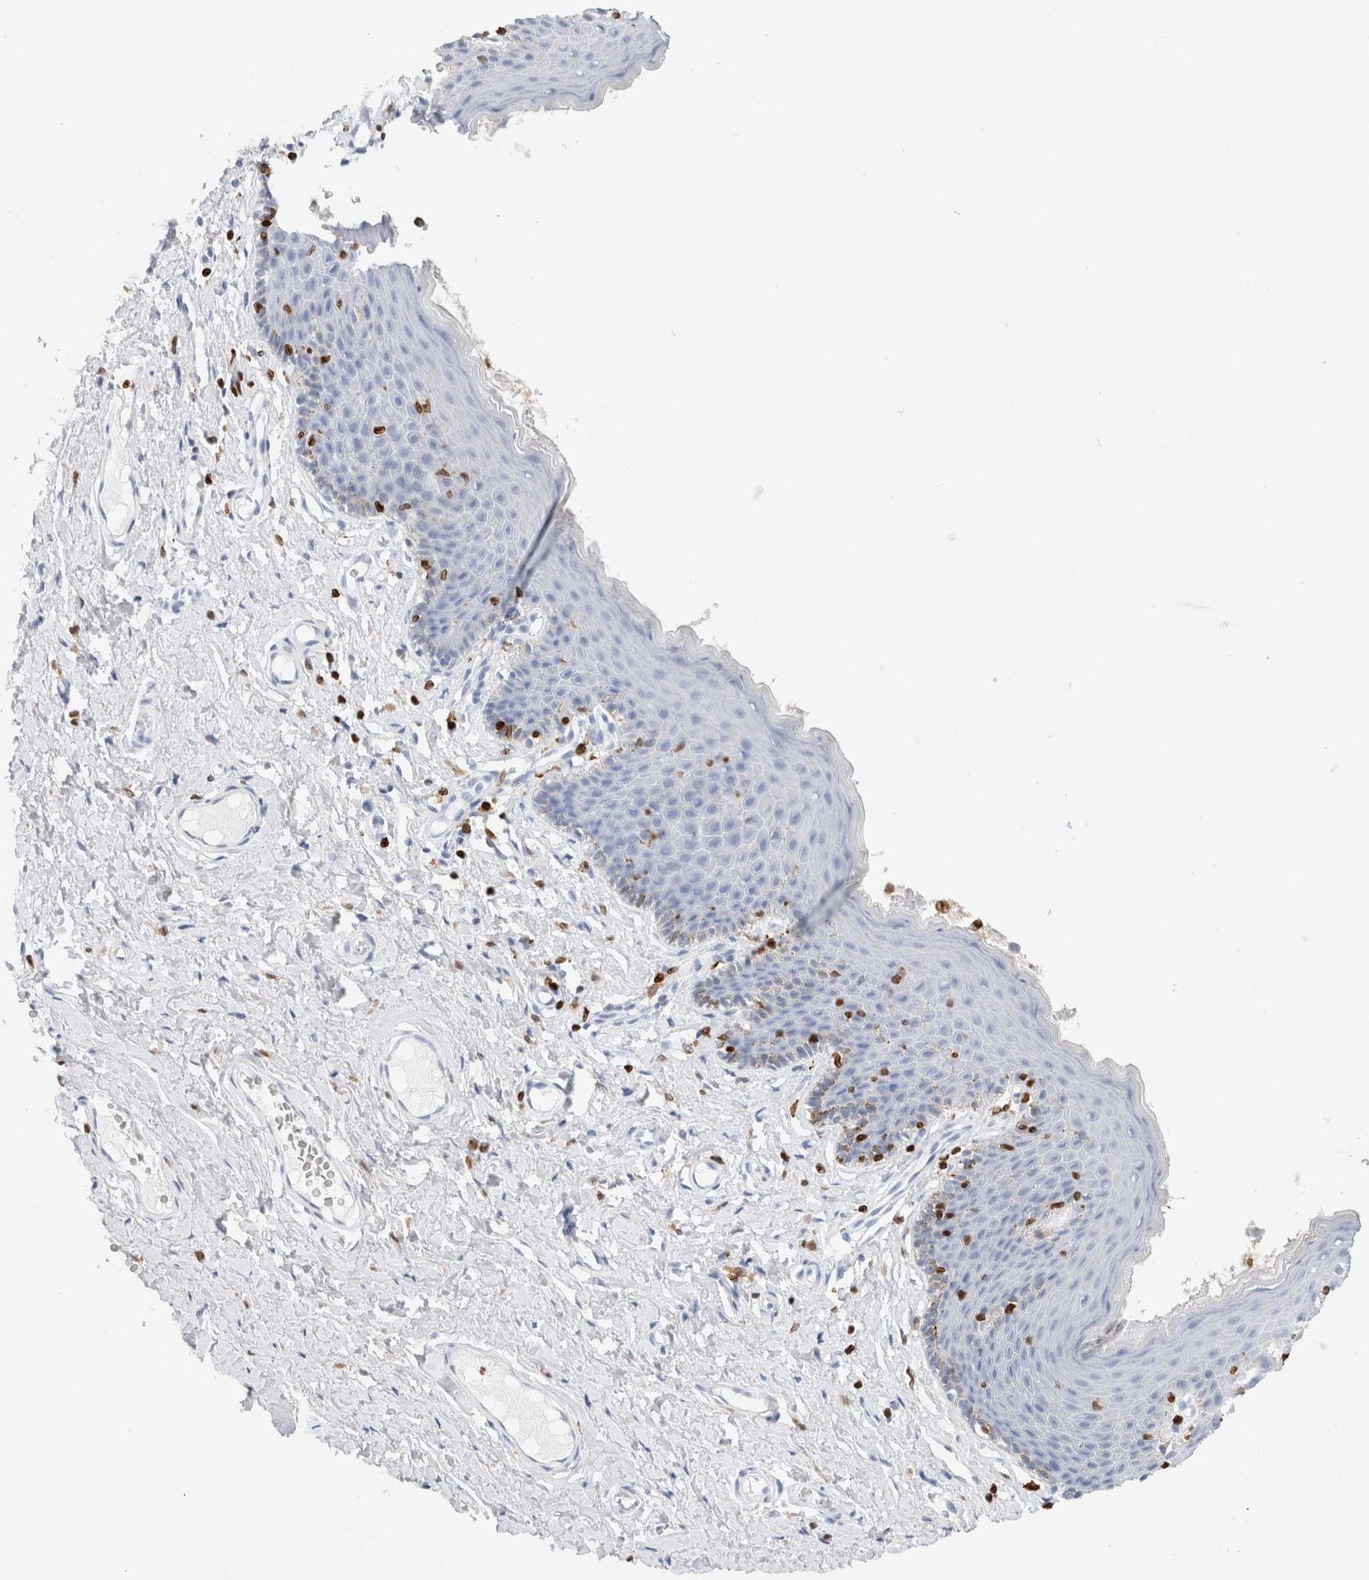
{"staining": {"intensity": "negative", "quantity": "none", "location": "none"}, "tissue": "skin", "cell_type": "Epidermal cells", "image_type": "normal", "snomed": [{"axis": "morphology", "description": "Normal tissue, NOS"}, {"axis": "topography", "description": "Vulva"}], "caption": "Skin stained for a protein using IHC exhibits no positivity epidermal cells.", "gene": "ALOX5AP", "patient": {"sex": "female", "age": 66}}